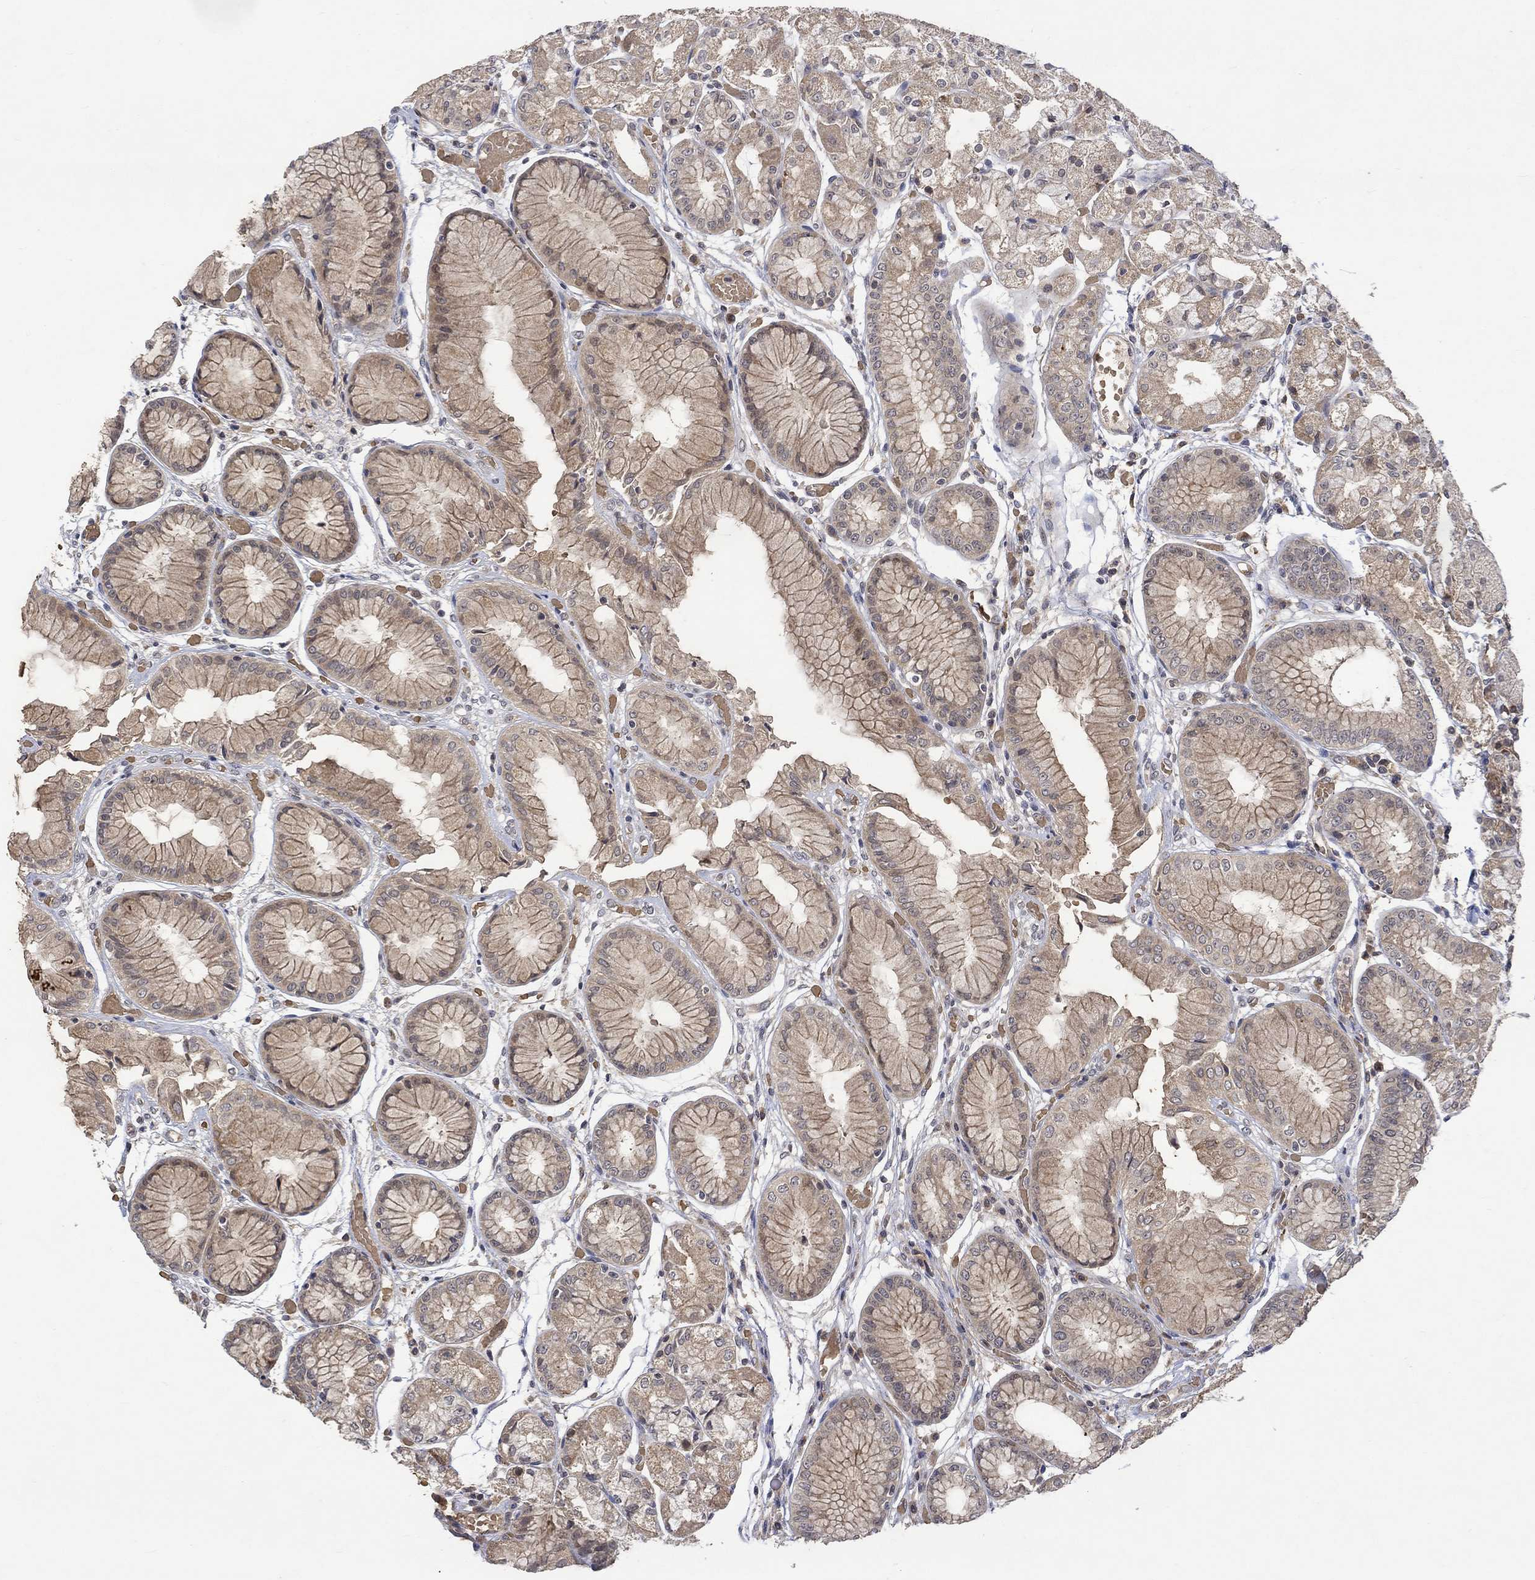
{"staining": {"intensity": "weak", "quantity": "25%-75%", "location": "cytoplasmic/membranous"}, "tissue": "stomach", "cell_type": "Glandular cells", "image_type": "normal", "snomed": [{"axis": "morphology", "description": "Normal tissue, NOS"}, {"axis": "topography", "description": "Stomach, upper"}], "caption": "Stomach was stained to show a protein in brown. There is low levels of weak cytoplasmic/membranous positivity in about 25%-75% of glandular cells. (IHC, brightfield microscopy, high magnification).", "gene": "GRIN2D", "patient": {"sex": "male", "age": 72}}